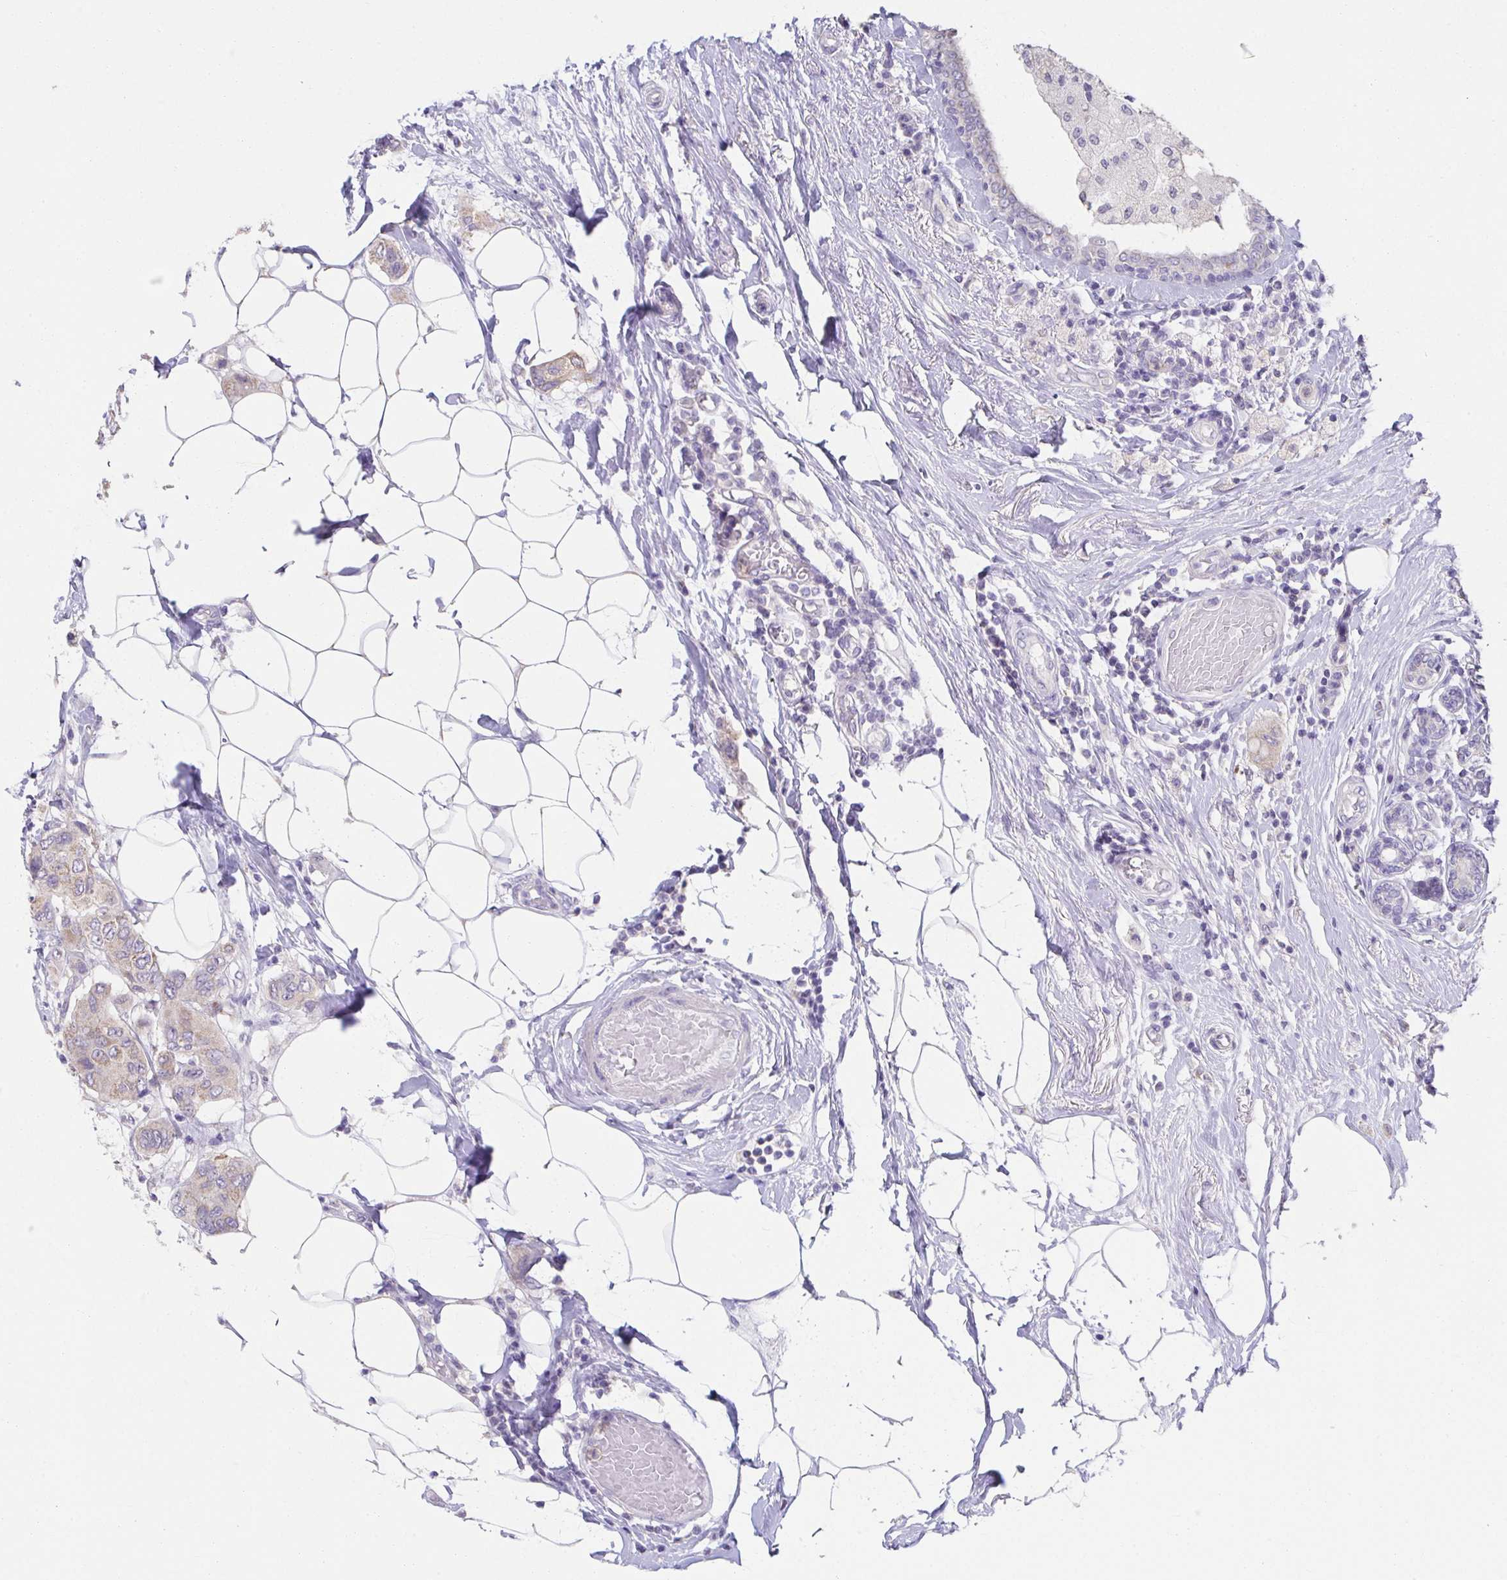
{"staining": {"intensity": "weak", "quantity": "25%-75%", "location": "cytoplasmic/membranous"}, "tissue": "breast cancer", "cell_type": "Tumor cells", "image_type": "cancer", "snomed": [{"axis": "morphology", "description": "Lobular carcinoma"}, {"axis": "topography", "description": "Breast"}], "caption": "Breast cancer (lobular carcinoma) stained with a brown dye exhibits weak cytoplasmic/membranous positive staining in about 25%-75% of tumor cells.", "gene": "CXCR1", "patient": {"sex": "female", "age": 51}}